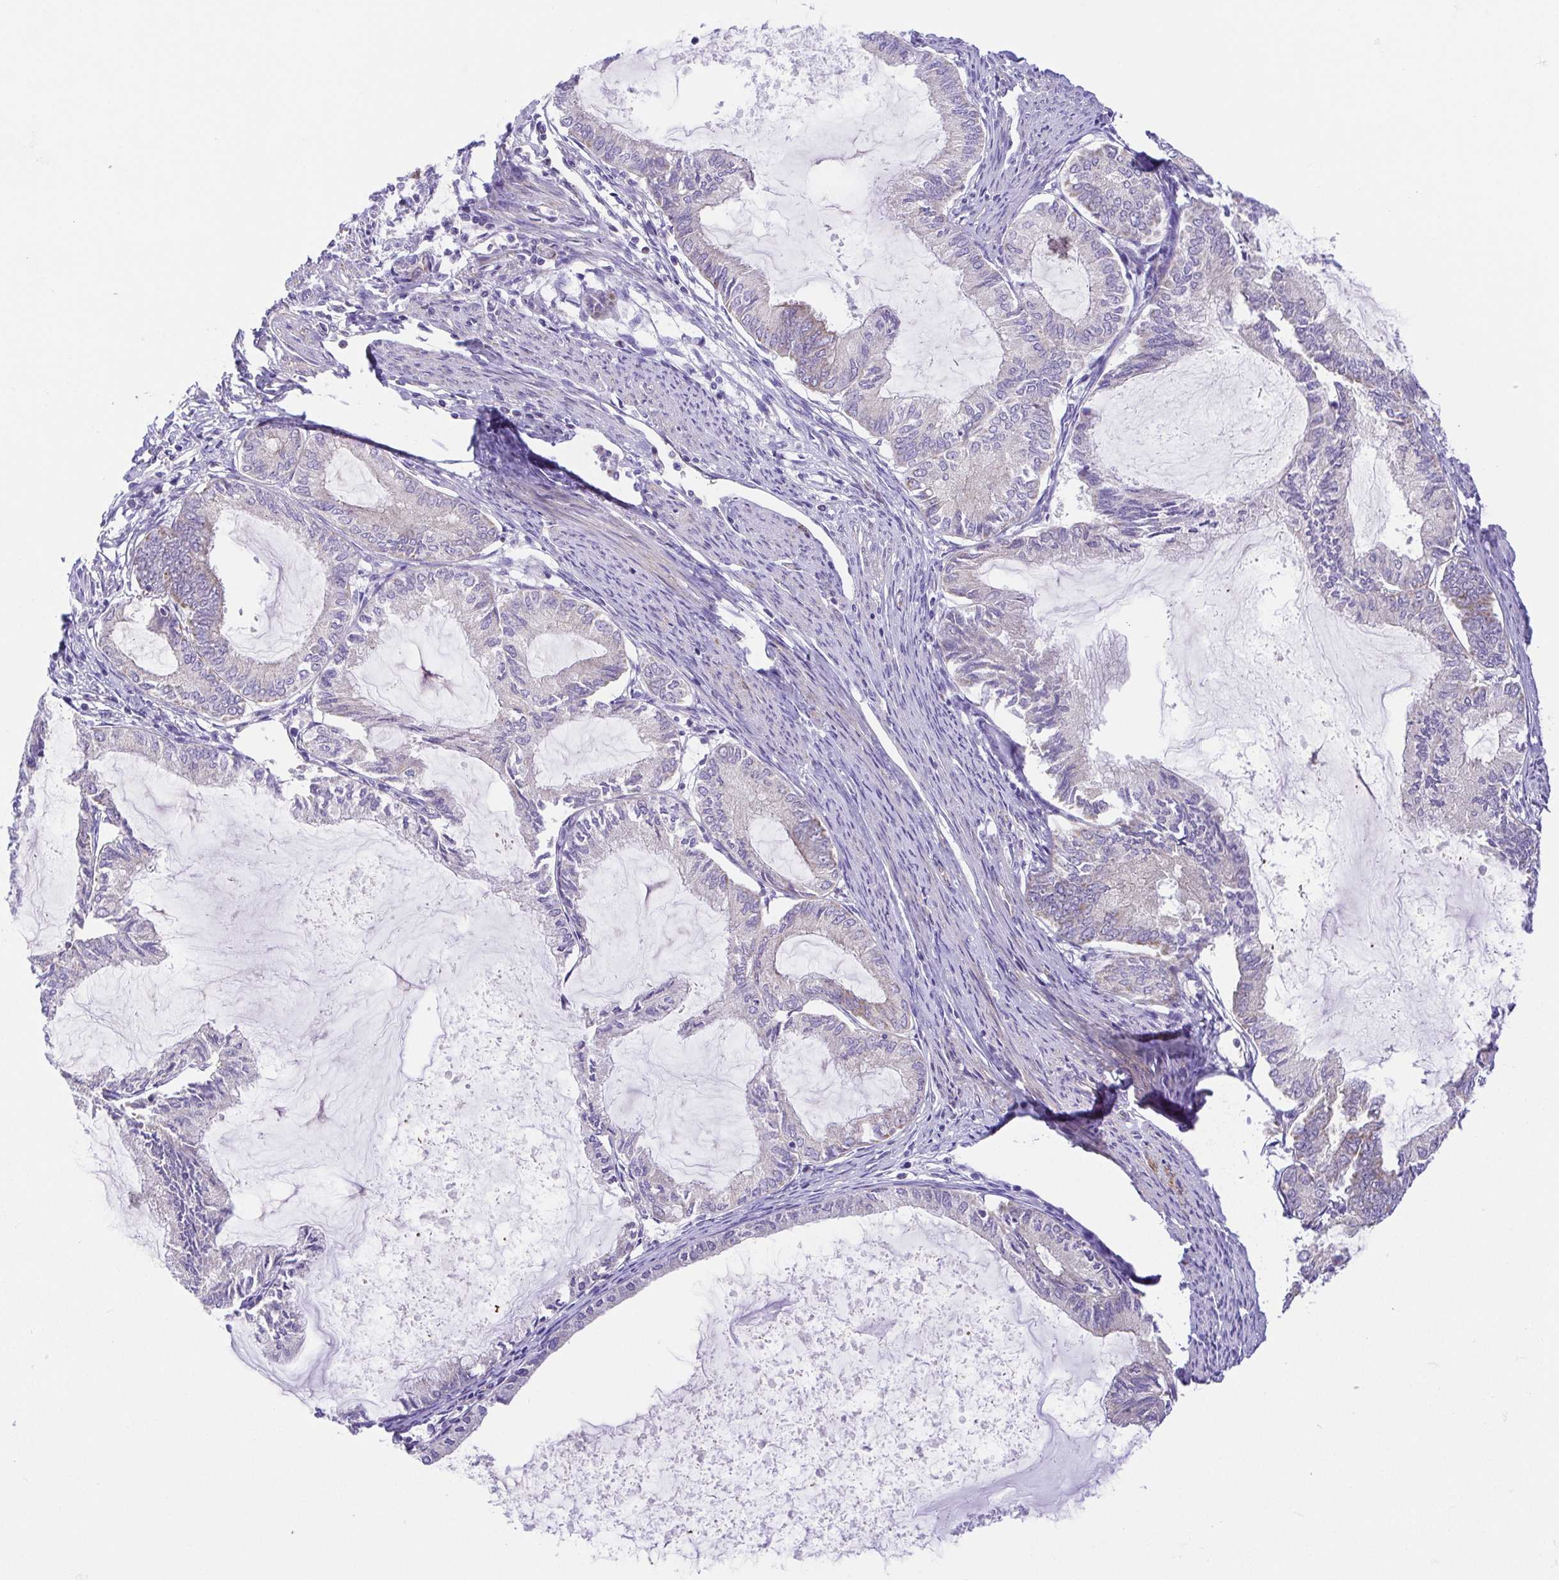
{"staining": {"intensity": "negative", "quantity": "none", "location": "none"}, "tissue": "endometrial cancer", "cell_type": "Tumor cells", "image_type": "cancer", "snomed": [{"axis": "morphology", "description": "Adenocarcinoma, NOS"}, {"axis": "topography", "description": "Endometrium"}], "caption": "Micrograph shows no significant protein staining in tumor cells of endometrial cancer (adenocarcinoma).", "gene": "SLC13A1", "patient": {"sex": "female", "age": 86}}